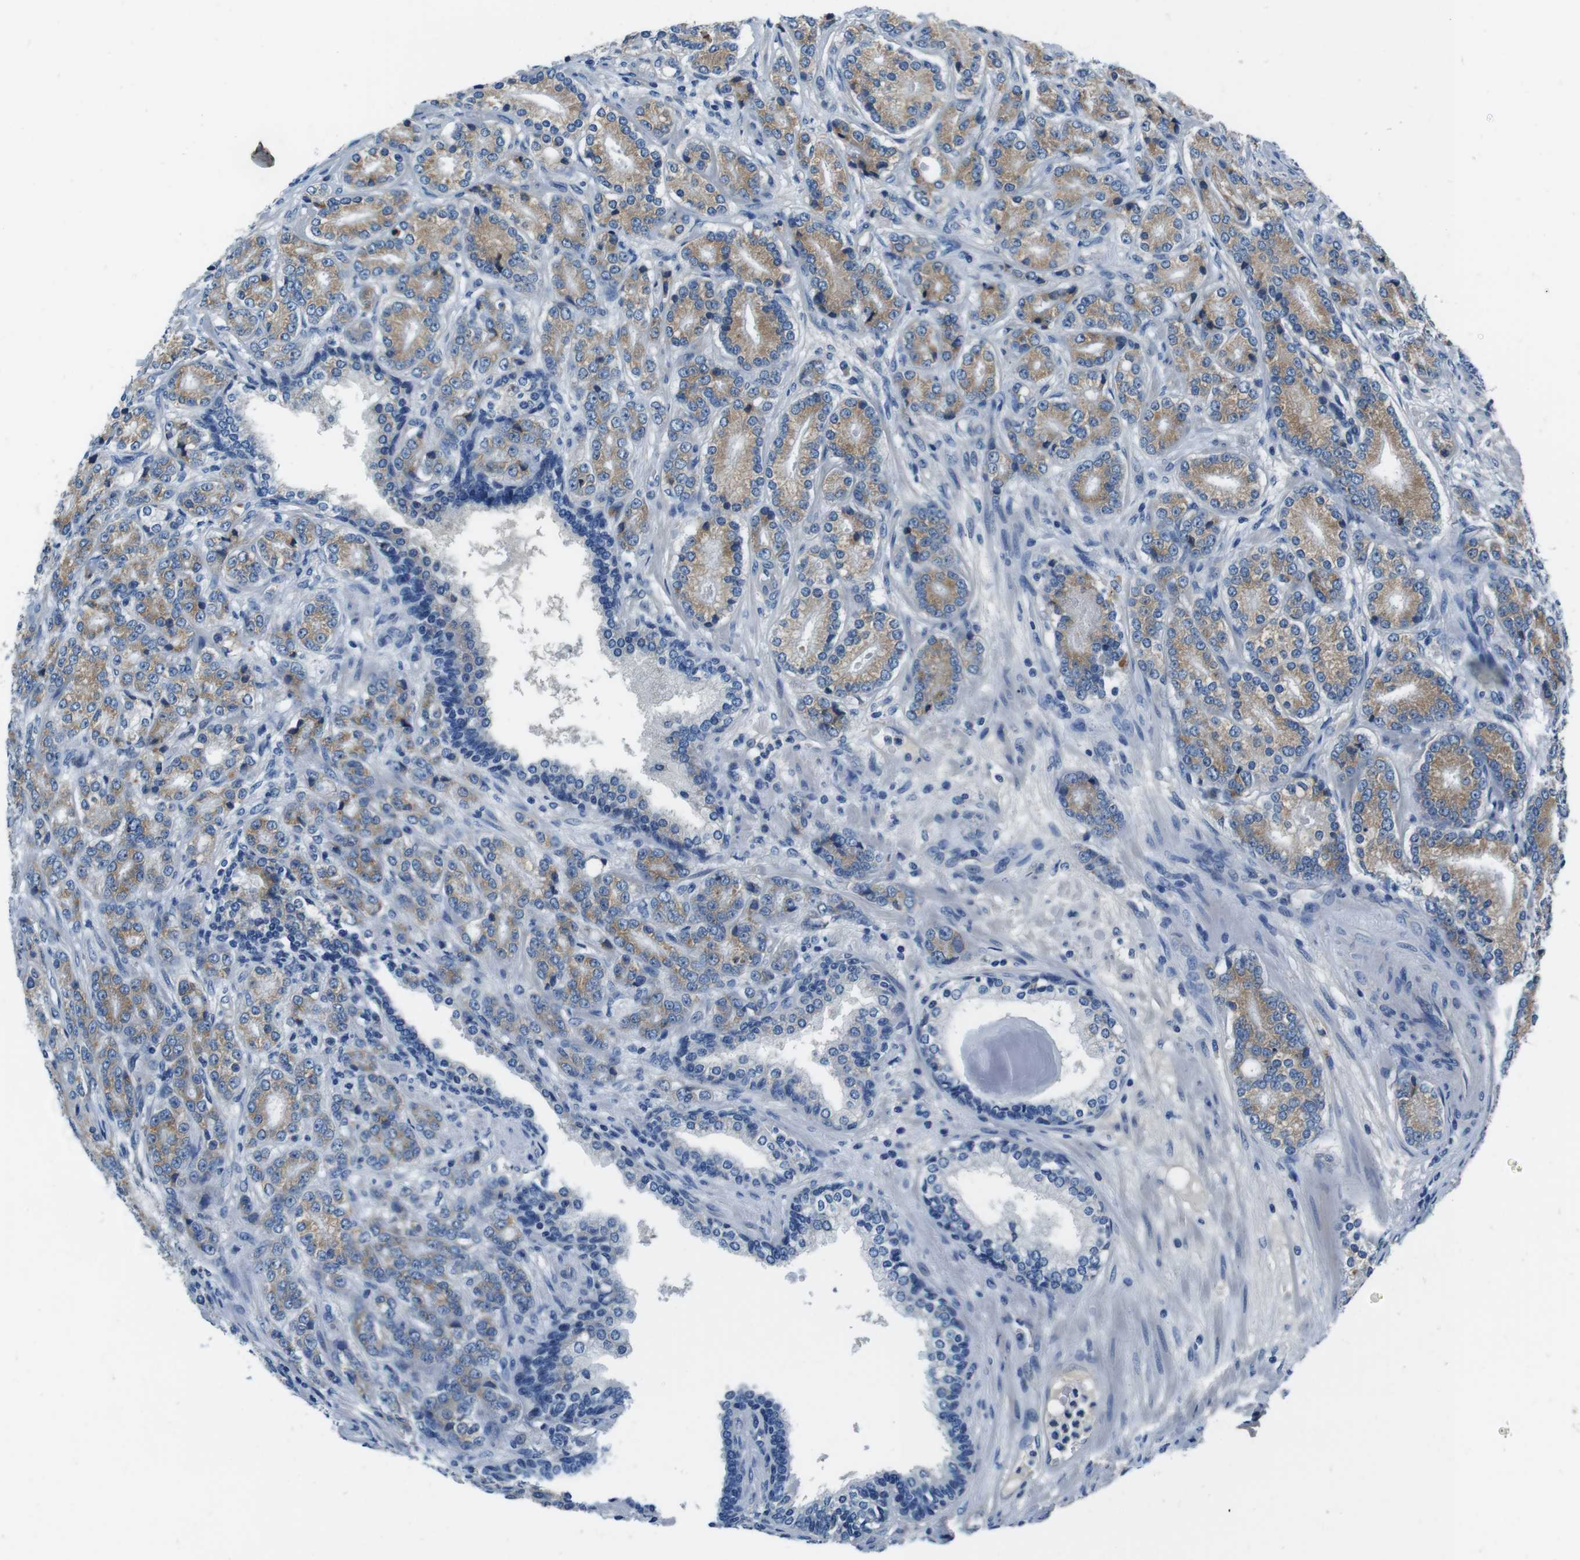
{"staining": {"intensity": "weak", "quantity": "25%-75%", "location": "cytoplasmic/membranous"}, "tissue": "prostate cancer", "cell_type": "Tumor cells", "image_type": "cancer", "snomed": [{"axis": "morphology", "description": "Adenocarcinoma, High grade"}, {"axis": "topography", "description": "Prostate"}], "caption": "Prostate cancer stained with DAB (3,3'-diaminobenzidine) immunohistochemistry (IHC) reveals low levels of weak cytoplasmic/membranous positivity in about 25%-75% of tumor cells.", "gene": "CASQ1", "patient": {"sex": "male", "age": 61}}